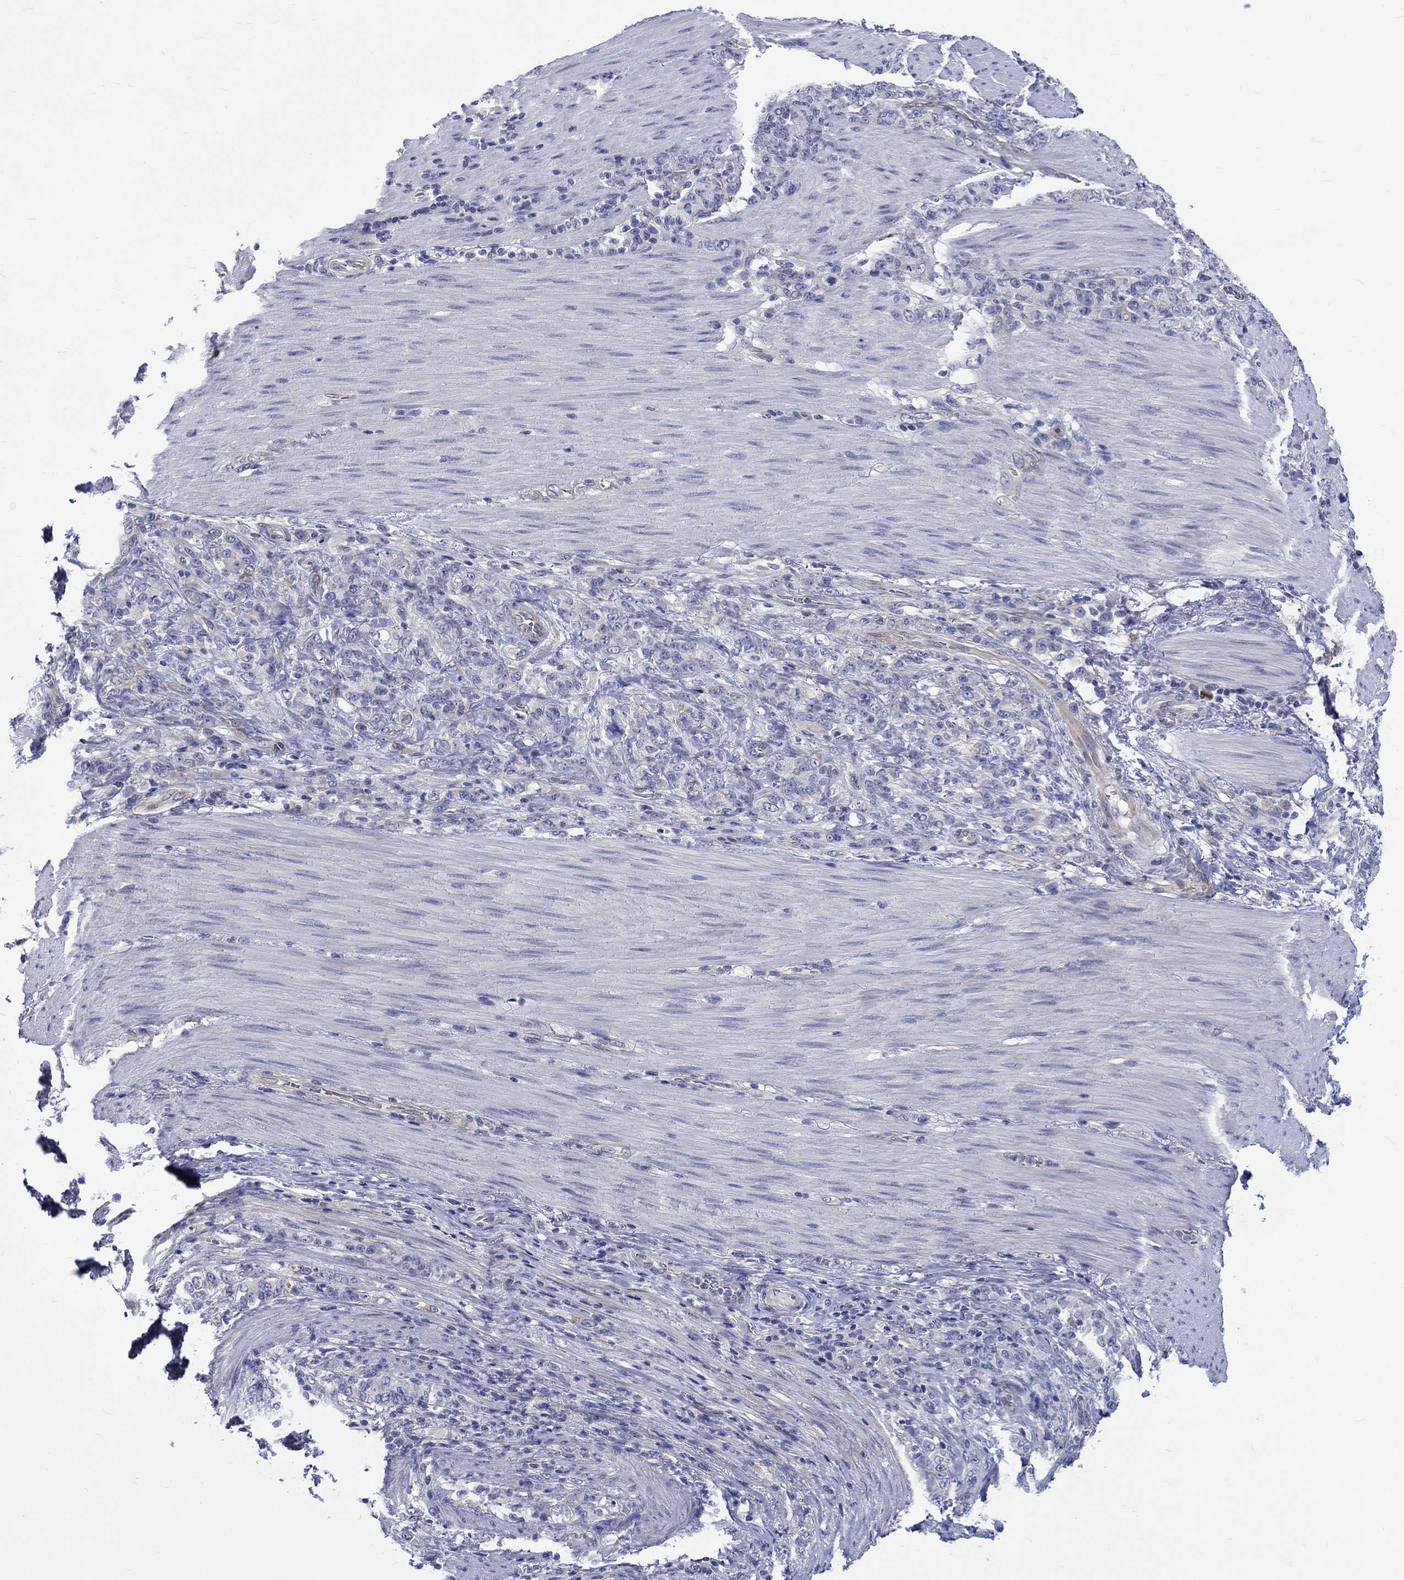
{"staining": {"intensity": "negative", "quantity": "none", "location": "none"}, "tissue": "stomach cancer", "cell_type": "Tumor cells", "image_type": "cancer", "snomed": [{"axis": "morphology", "description": "Normal tissue, NOS"}, {"axis": "morphology", "description": "Adenocarcinoma, NOS"}, {"axis": "topography", "description": "Stomach"}], "caption": "Tumor cells show no significant positivity in stomach adenocarcinoma.", "gene": "SH2D7", "patient": {"sex": "female", "age": 79}}